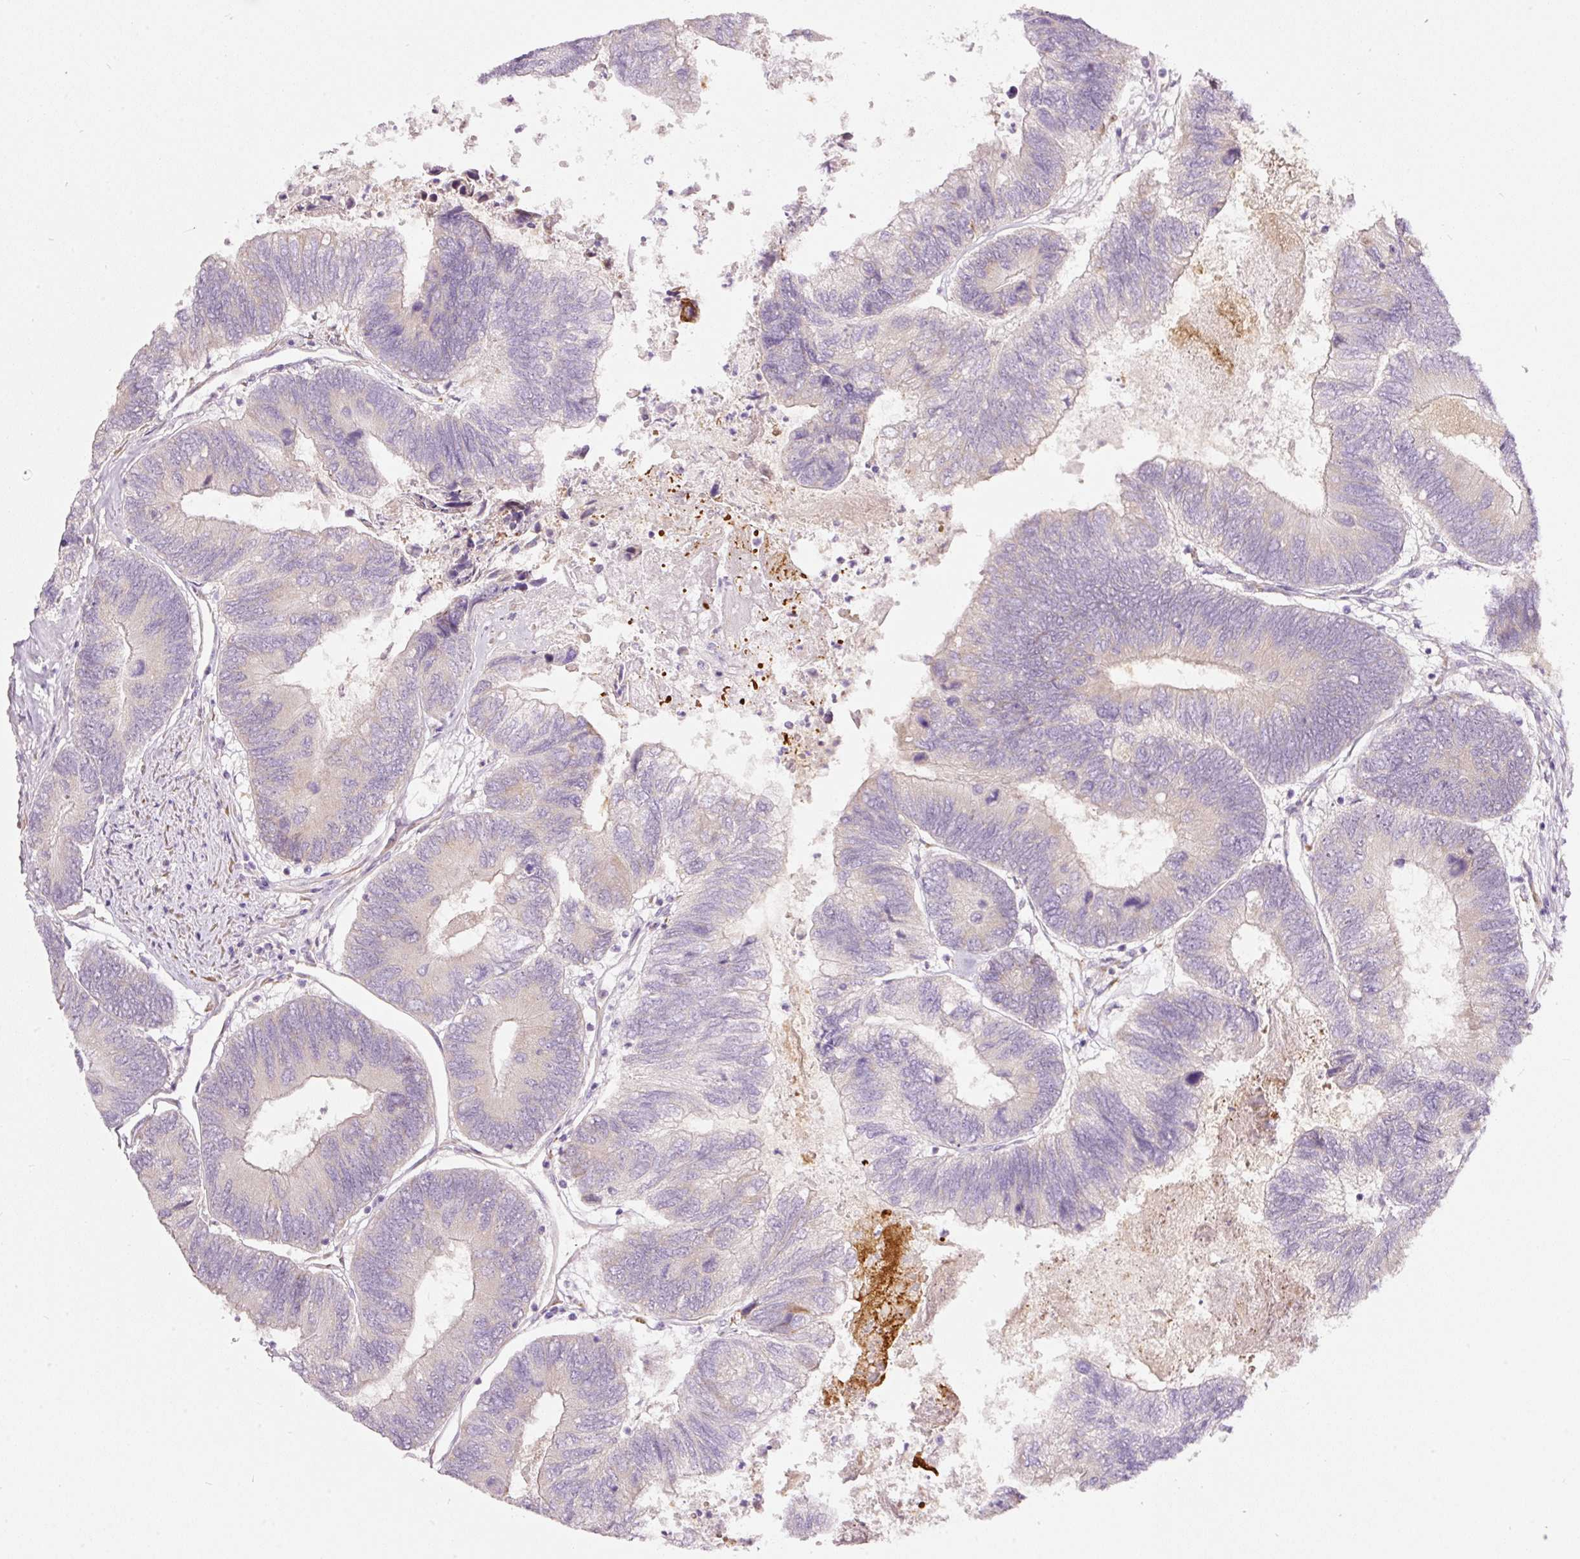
{"staining": {"intensity": "negative", "quantity": "none", "location": "none"}, "tissue": "colorectal cancer", "cell_type": "Tumor cells", "image_type": "cancer", "snomed": [{"axis": "morphology", "description": "Adenocarcinoma, NOS"}, {"axis": "topography", "description": "Colon"}], "caption": "A histopathology image of human colorectal cancer is negative for staining in tumor cells.", "gene": "RSPO2", "patient": {"sex": "female", "age": 67}}